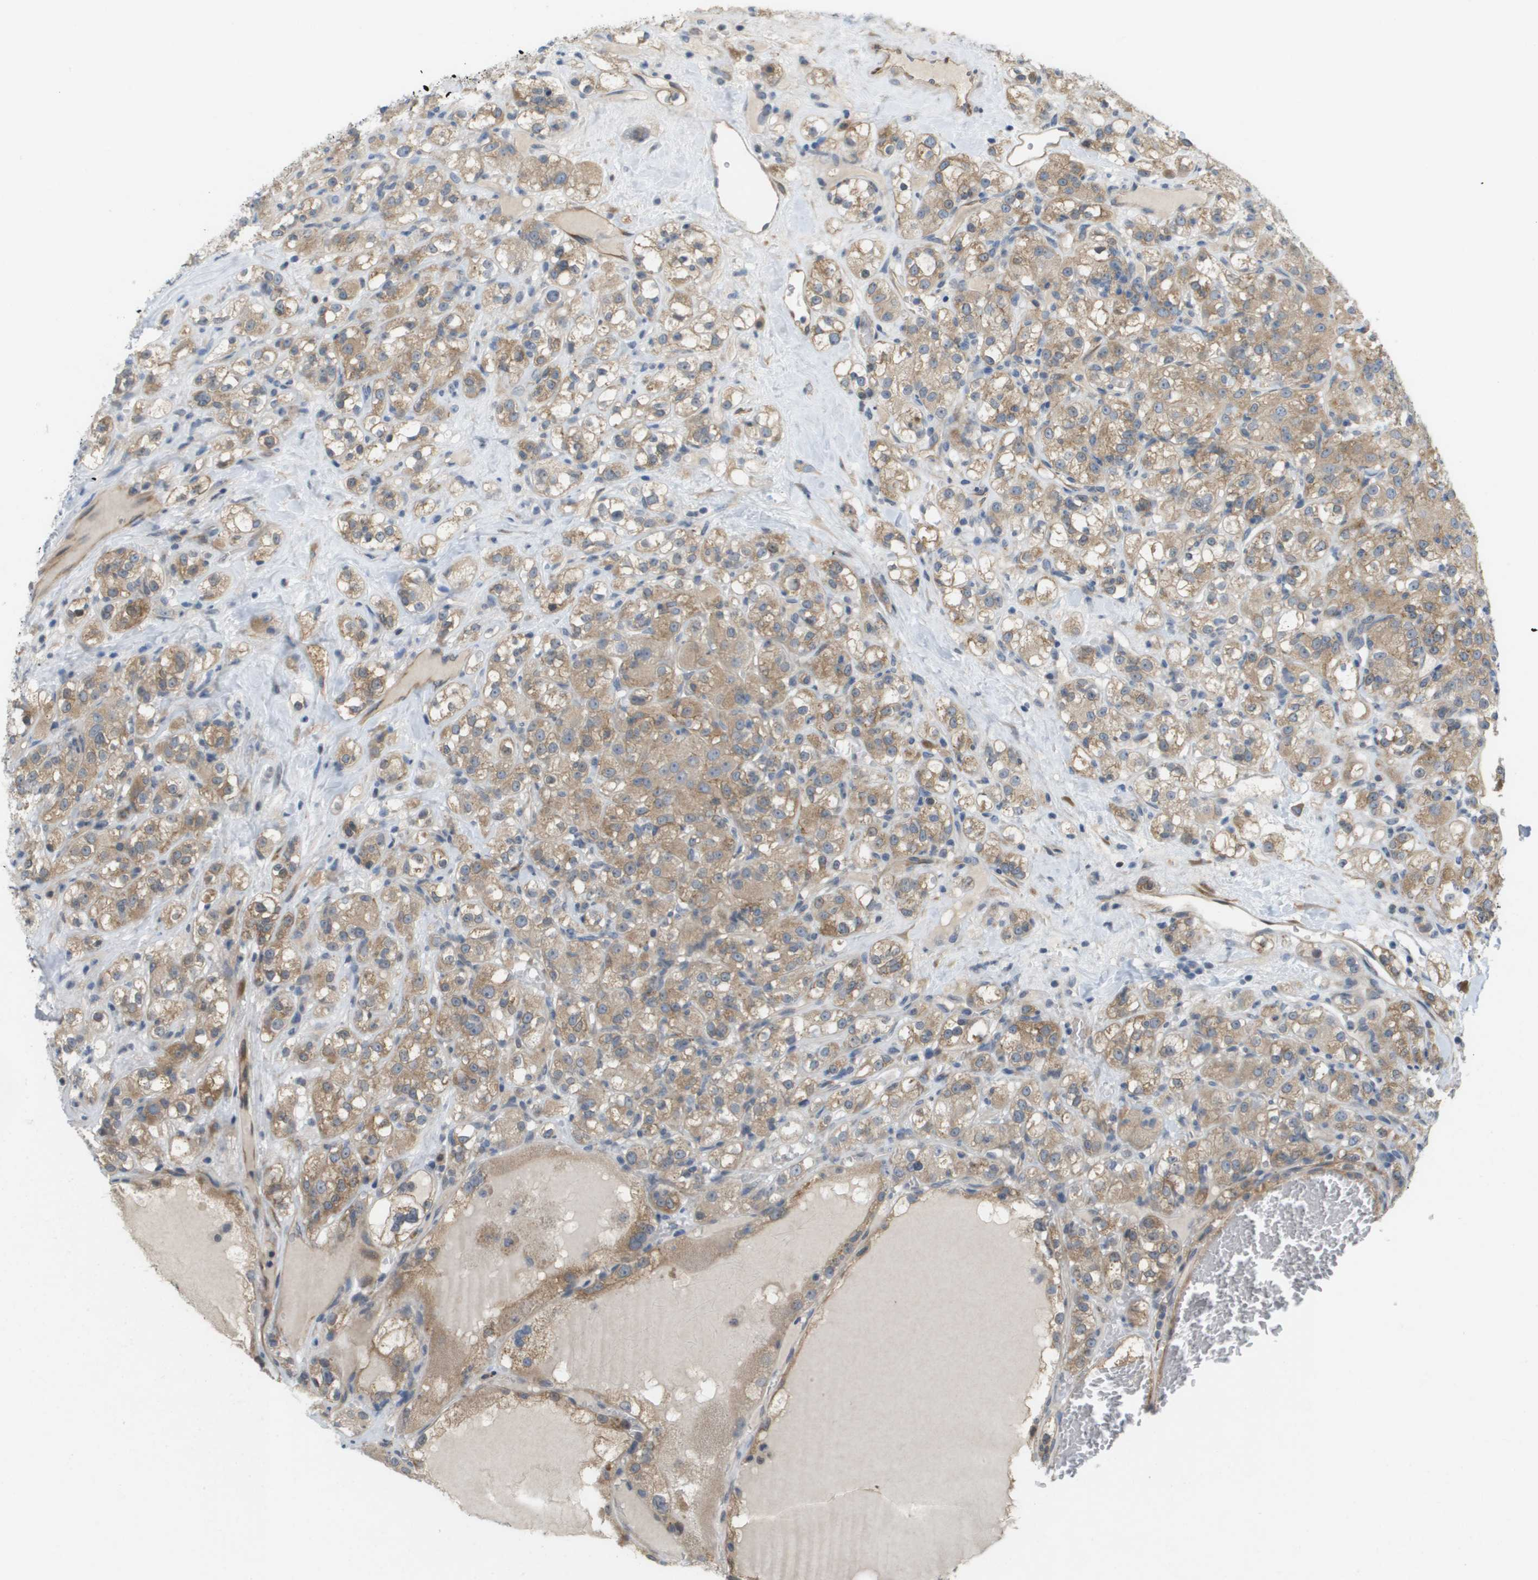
{"staining": {"intensity": "moderate", "quantity": ">75%", "location": "cytoplasmic/membranous"}, "tissue": "renal cancer", "cell_type": "Tumor cells", "image_type": "cancer", "snomed": [{"axis": "morphology", "description": "Normal tissue, NOS"}, {"axis": "morphology", "description": "Adenocarcinoma, NOS"}, {"axis": "topography", "description": "Kidney"}], "caption": "IHC staining of renal cancer (adenocarcinoma), which shows medium levels of moderate cytoplasmic/membranous staining in about >75% of tumor cells indicating moderate cytoplasmic/membranous protein expression. The staining was performed using DAB (3,3'-diaminobenzidine) (brown) for protein detection and nuclei were counterstained in hematoxylin (blue).", "gene": "MARCHF8", "patient": {"sex": "male", "age": 61}}